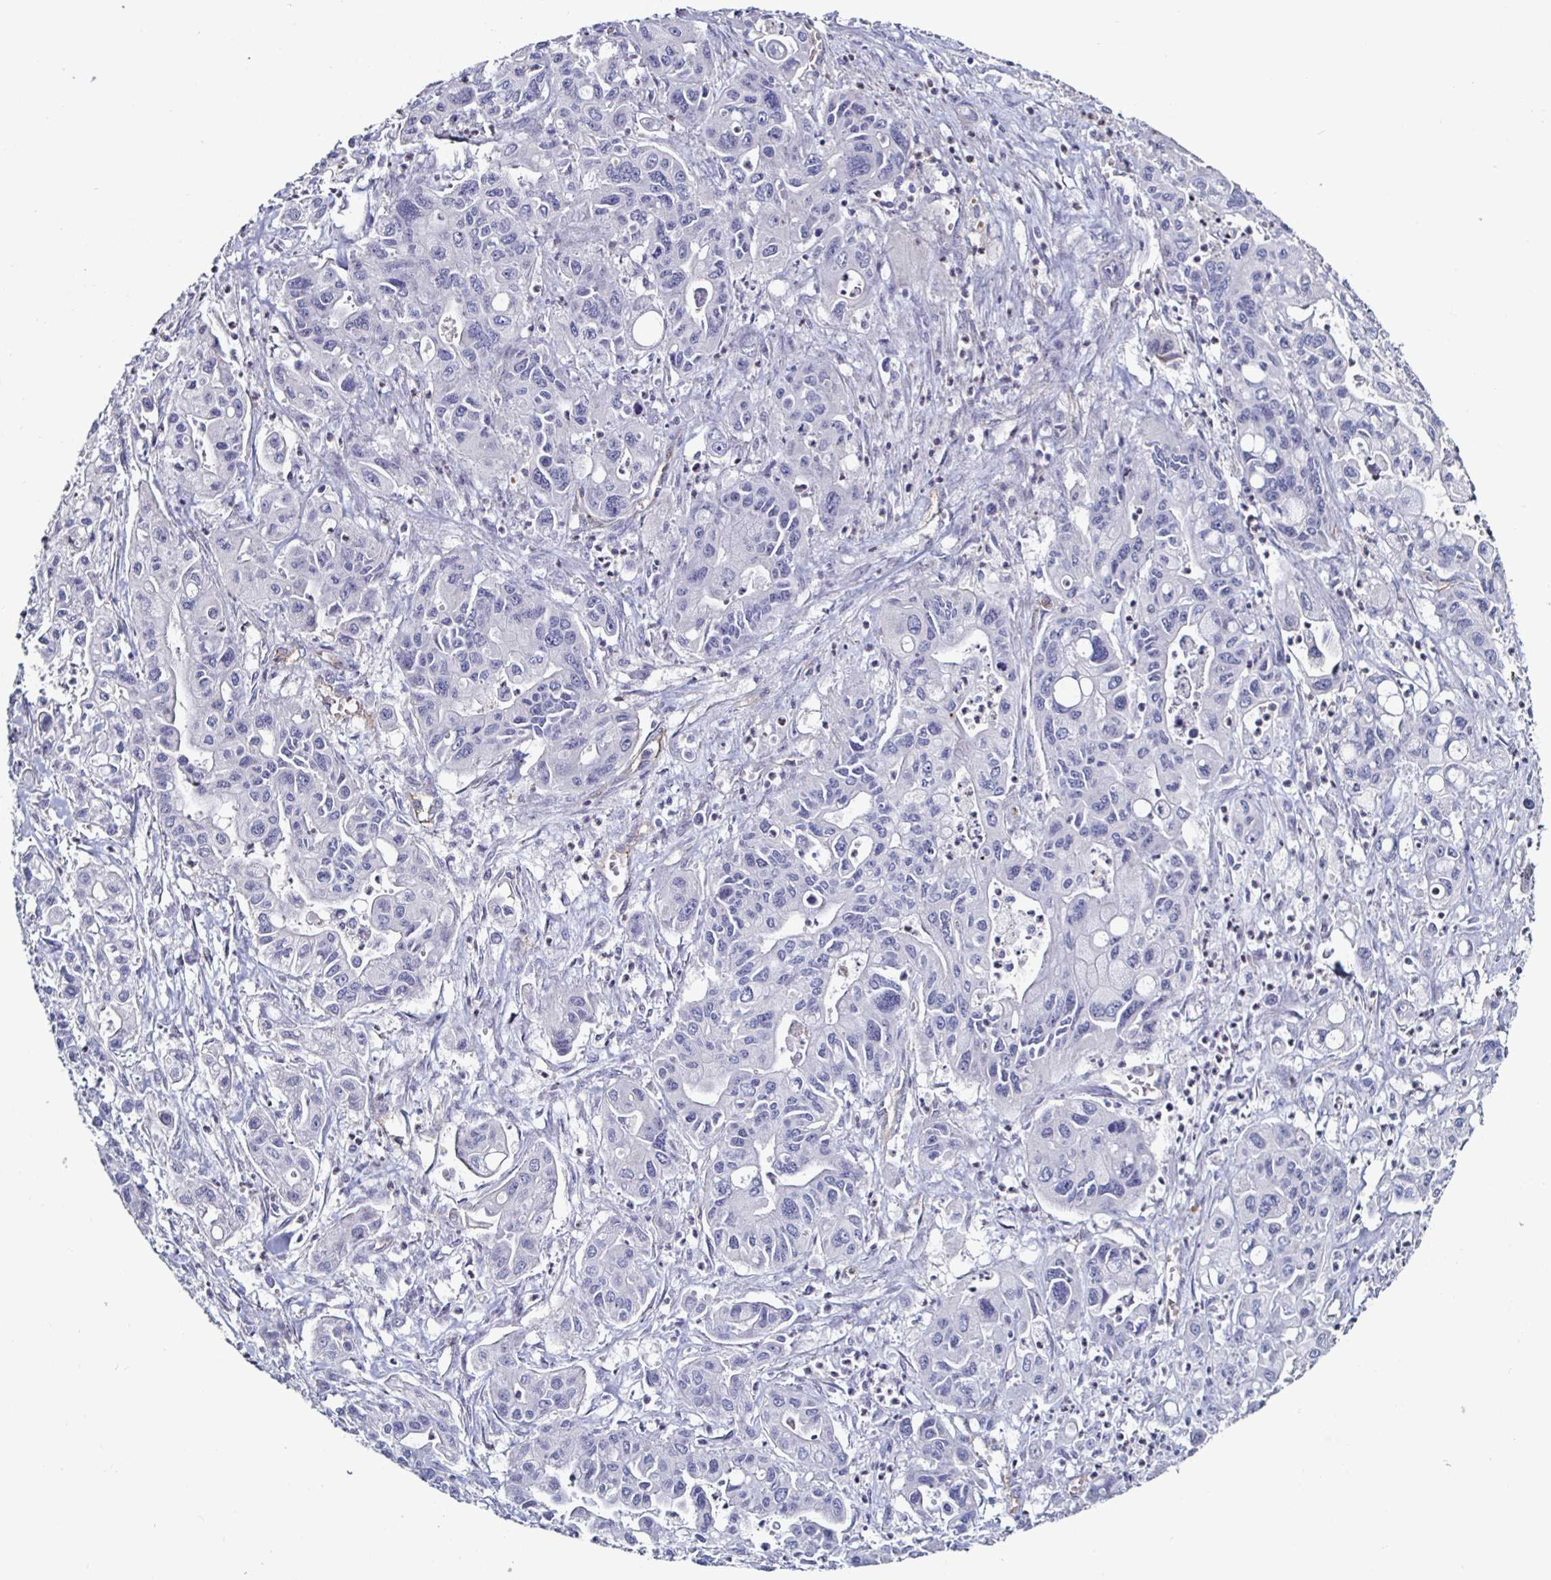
{"staining": {"intensity": "negative", "quantity": "none", "location": "none"}, "tissue": "pancreatic cancer", "cell_type": "Tumor cells", "image_type": "cancer", "snomed": [{"axis": "morphology", "description": "Adenocarcinoma, NOS"}, {"axis": "topography", "description": "Pancreas"}], "caption": "The histopathology image demonstrates no significant staining in tumor cells of pancreatic cancer.", "gene": "ACSBG2", "patient": {"sex": "male", "age": 62}}